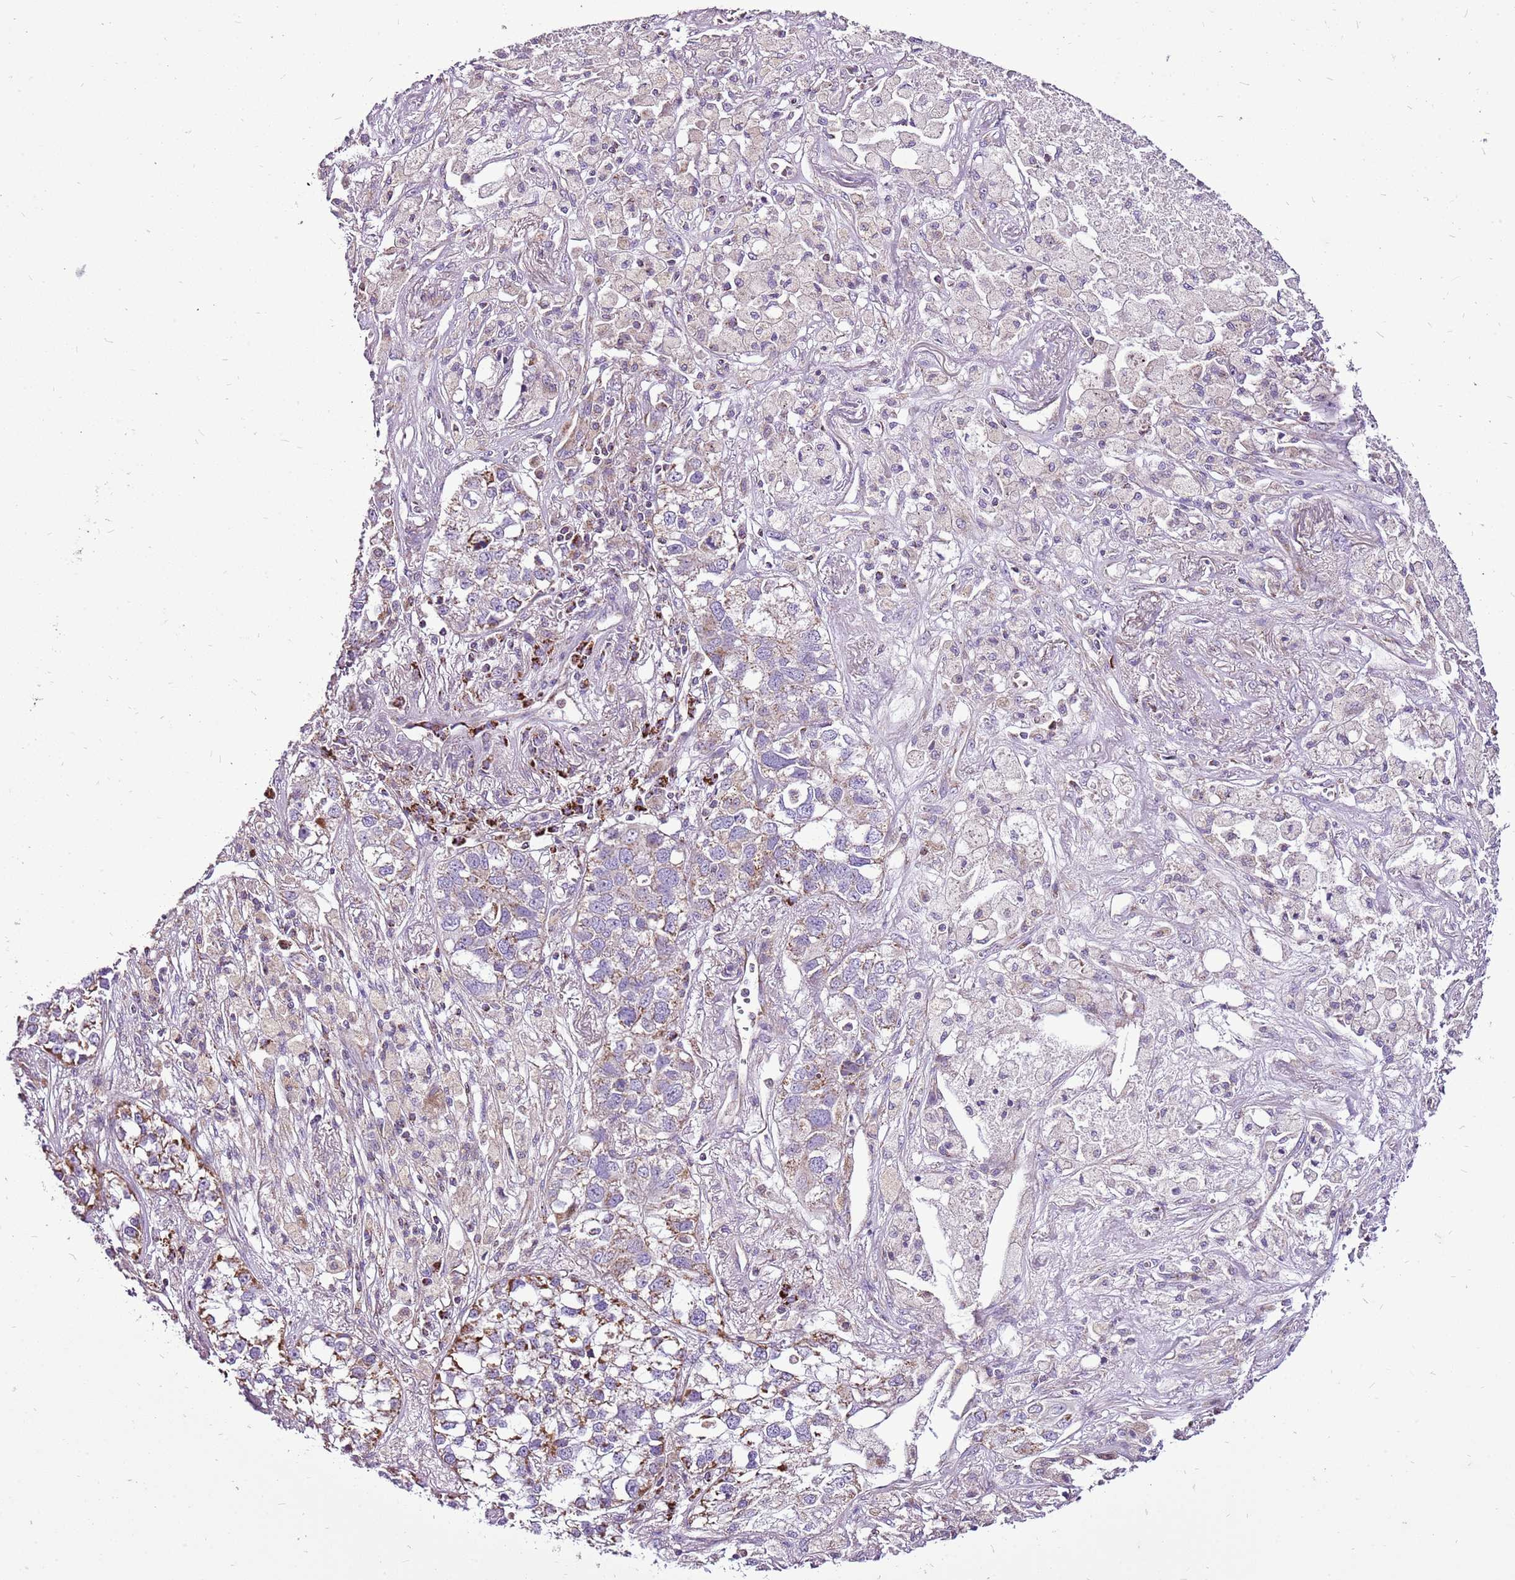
{"staining": {"intensity": "moderate", "quantity": "<25%", "location": "cytoplasmic/membranous"}, "tissue": "lung cancer", "cell_type": "Tumor cells", "image_type": "cancer", "snomed": [{"axis": "morphology", "description": "Adenocarcinoma, NOS"}, {"axis": "topography", "description": "Lung"}], "caption": "The immunohistochemical stain labels moderate cytoplasmic/membranous positivity in tumor cells of lung adenocarcinoma tissue. (Brightfield microscopy of DAB IHC at high magnification).", "gene": "GCDH", "patient": {"sex": "male", "age": 49}}